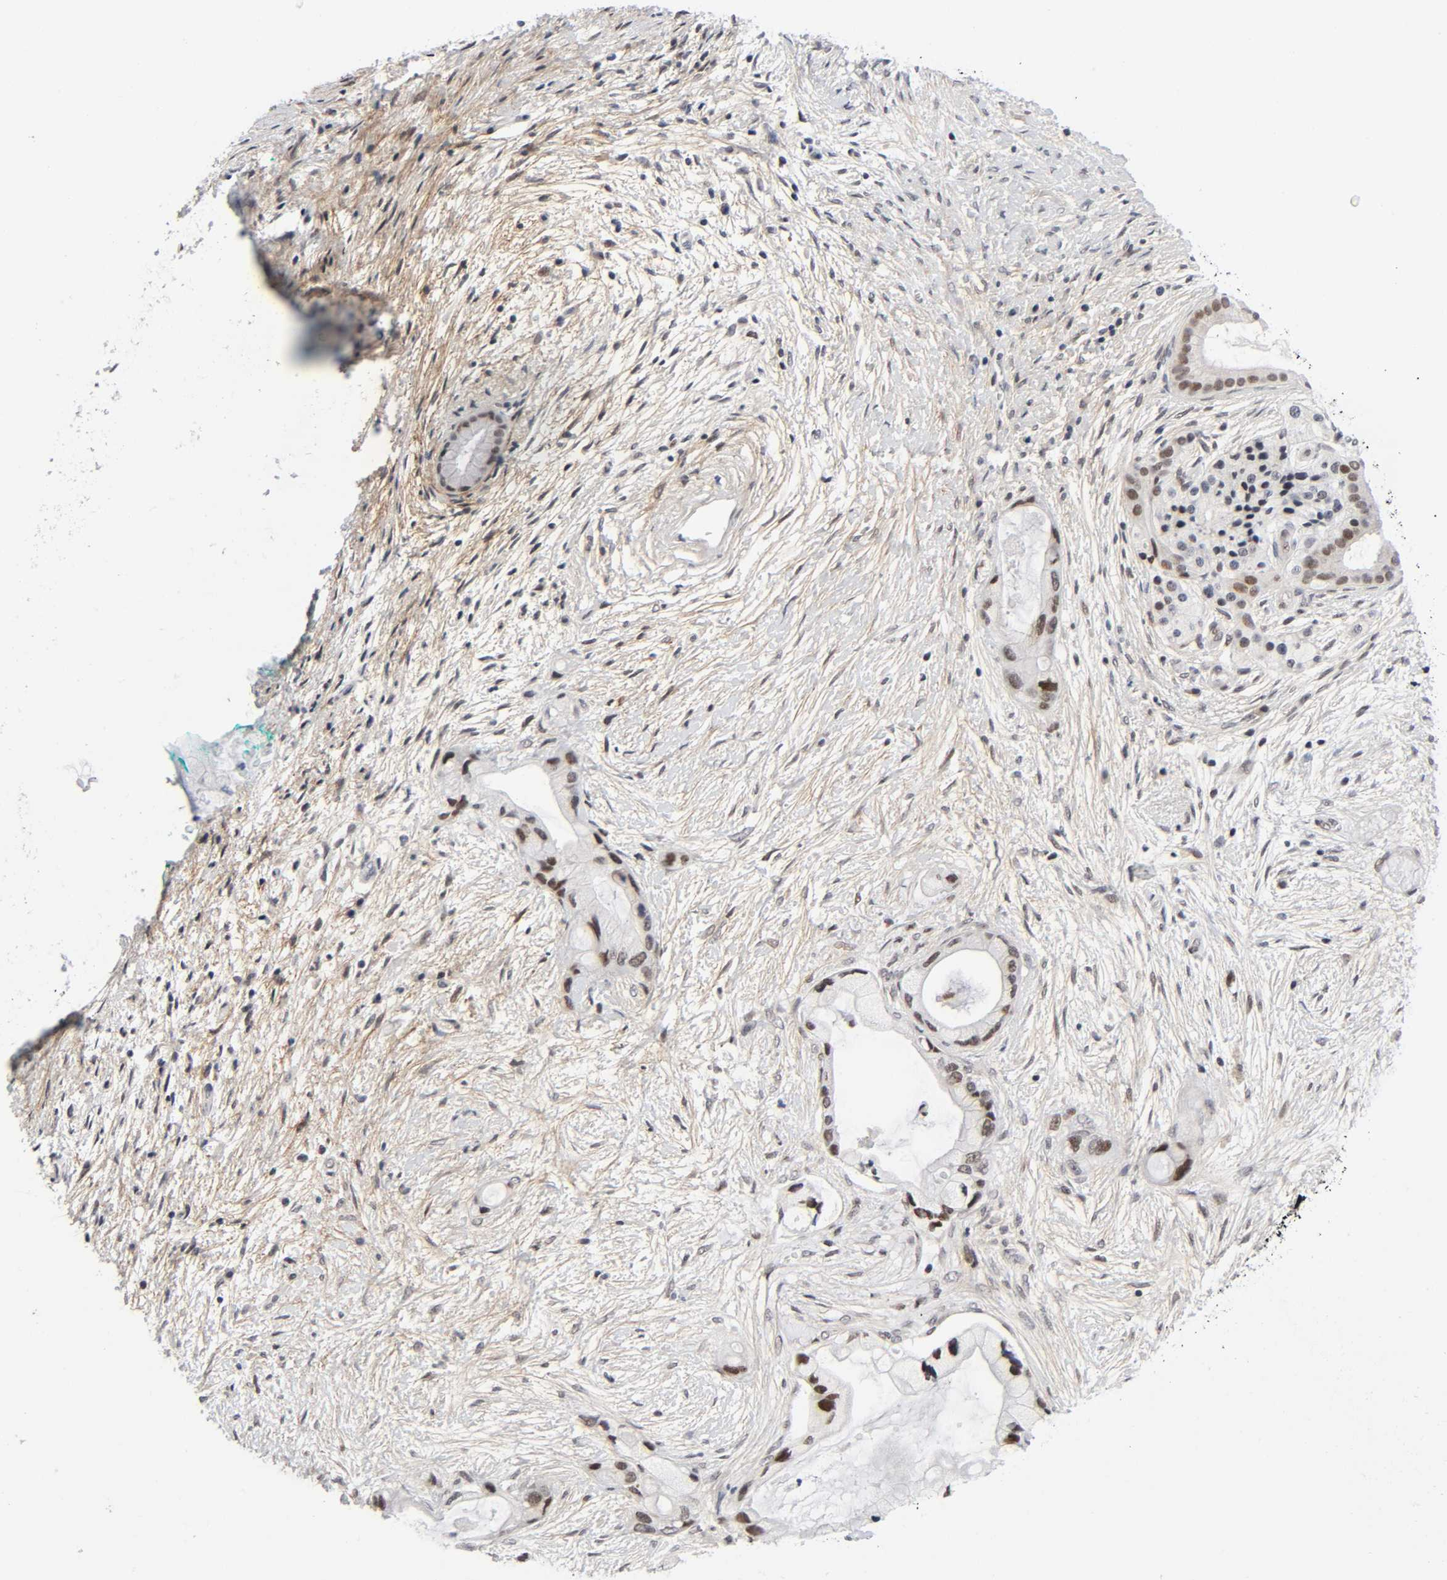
{"staining": {"intensity": "moderate", "quantity": "25%-75%", "location": "nuclear"}, "tissue": "pancreatic cancer", "cell_type": "Tumor cells", "image_type": "cancer", "snomed": [{"axis": "morphology", "description": "Adenocarcinoma, NOS"}, {"axis": "topography", "description": "Pancreas"}], "caption": "A brown stain labels moderate nuclear staining of a protein in pancreatic cancer (adenocarcinoma) tumor cells.", "gene": "DIDO1", "patient": {"sex": "female", "age": 59}}